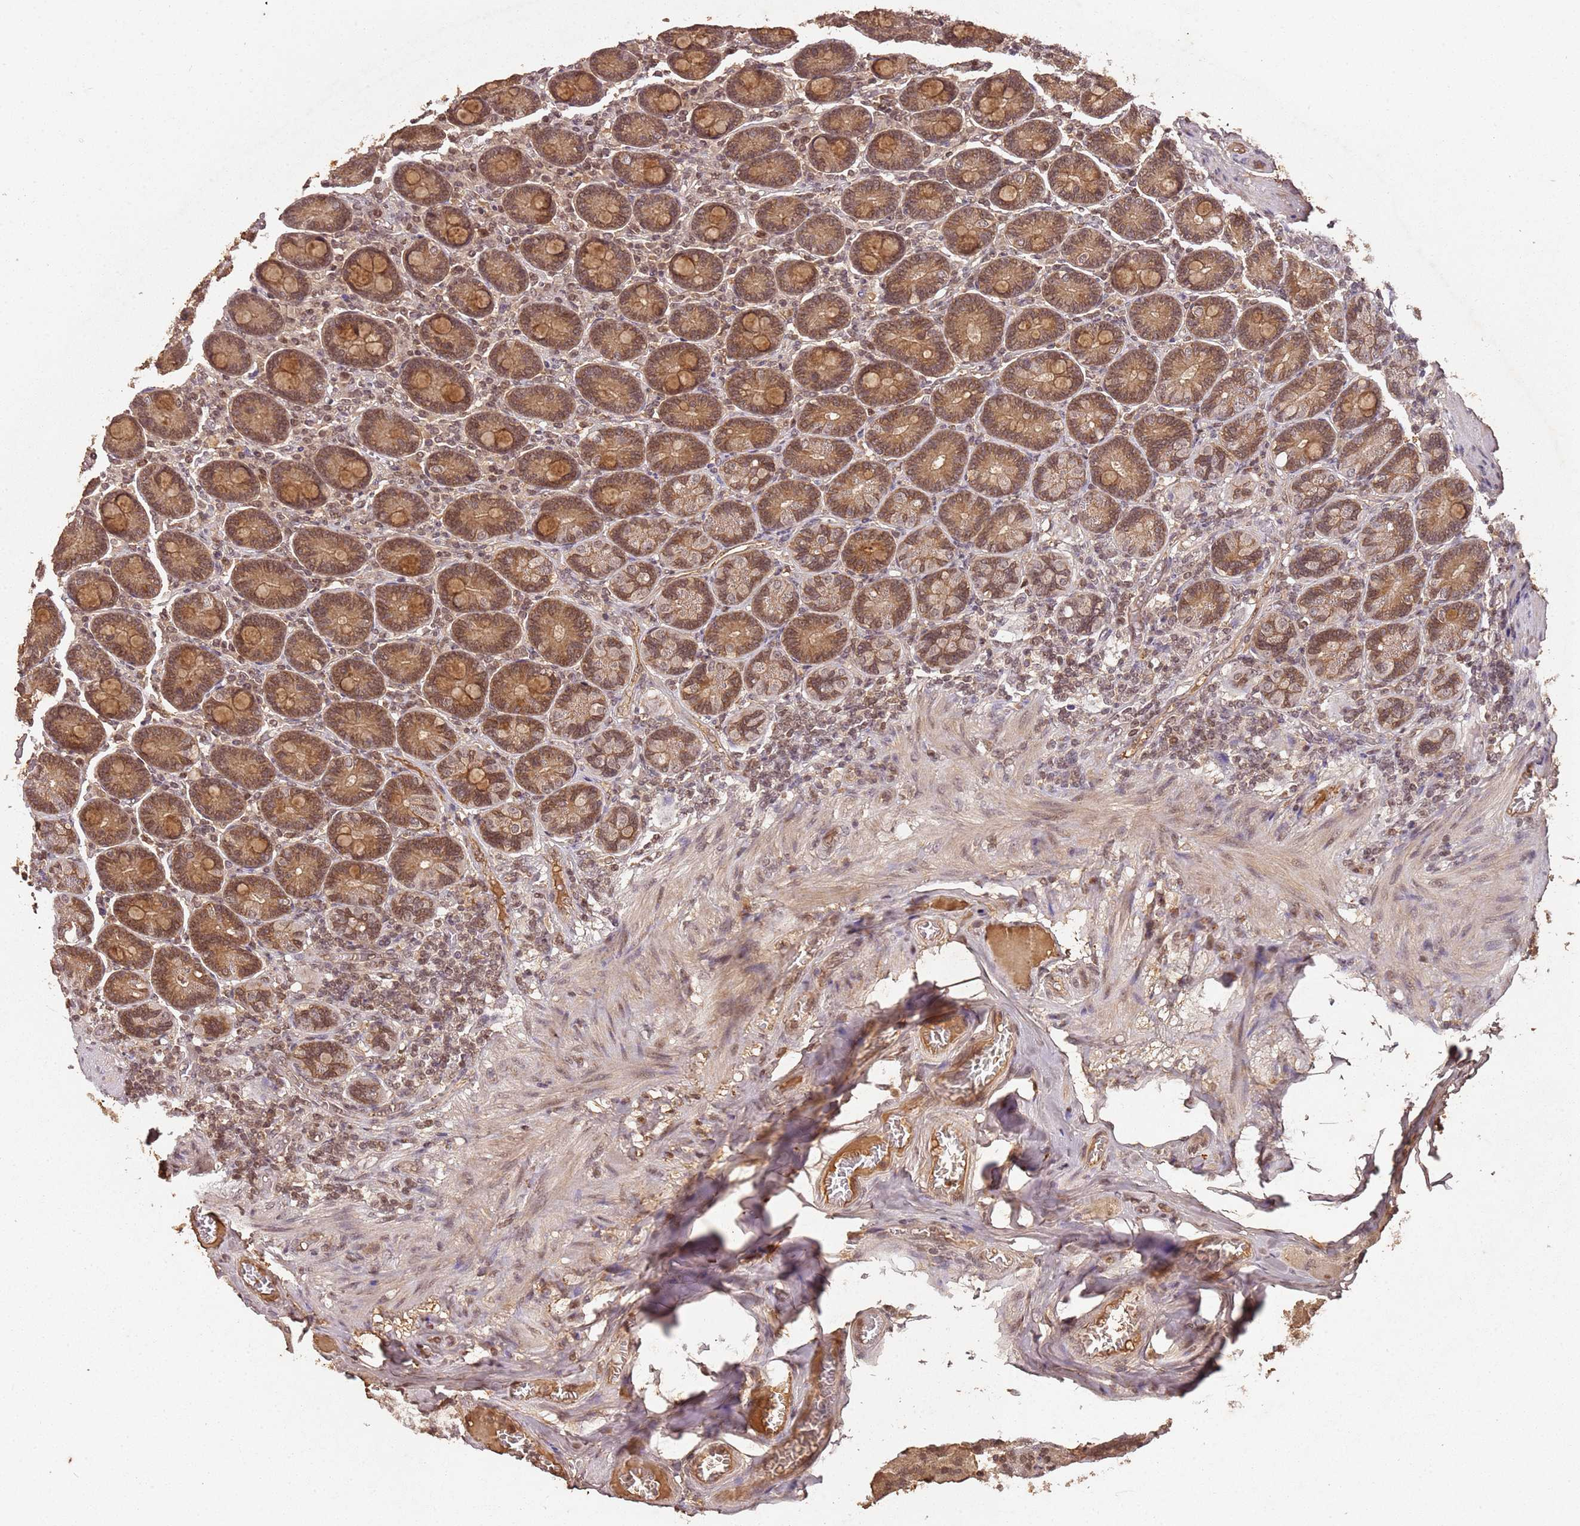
{"staining": {"intensity": "moderate", "quantity": ">75%", "location": "cytoplasmic/membranous,nuclear"}, "tissue": "duodenum", "cell_type": "Glandular cells", "image_type": "normal", "snomed": [{"axis": "morphology", "description": "Normal tissue, NOS"}, {"axis": "topography", "description": "Duodenum"}], "caption": "A medium amount of moderate cytoplasmic/membranous,nuclear staining is appreciated in about >75% of glandular cells in normal duodenum. (DAB (3,3'-diaminobenzidine) IHC, brown staining for protein, blue staining for nuclei).", "gene": "COL1A2", "patient": {"sex": "female", "age": 62}}